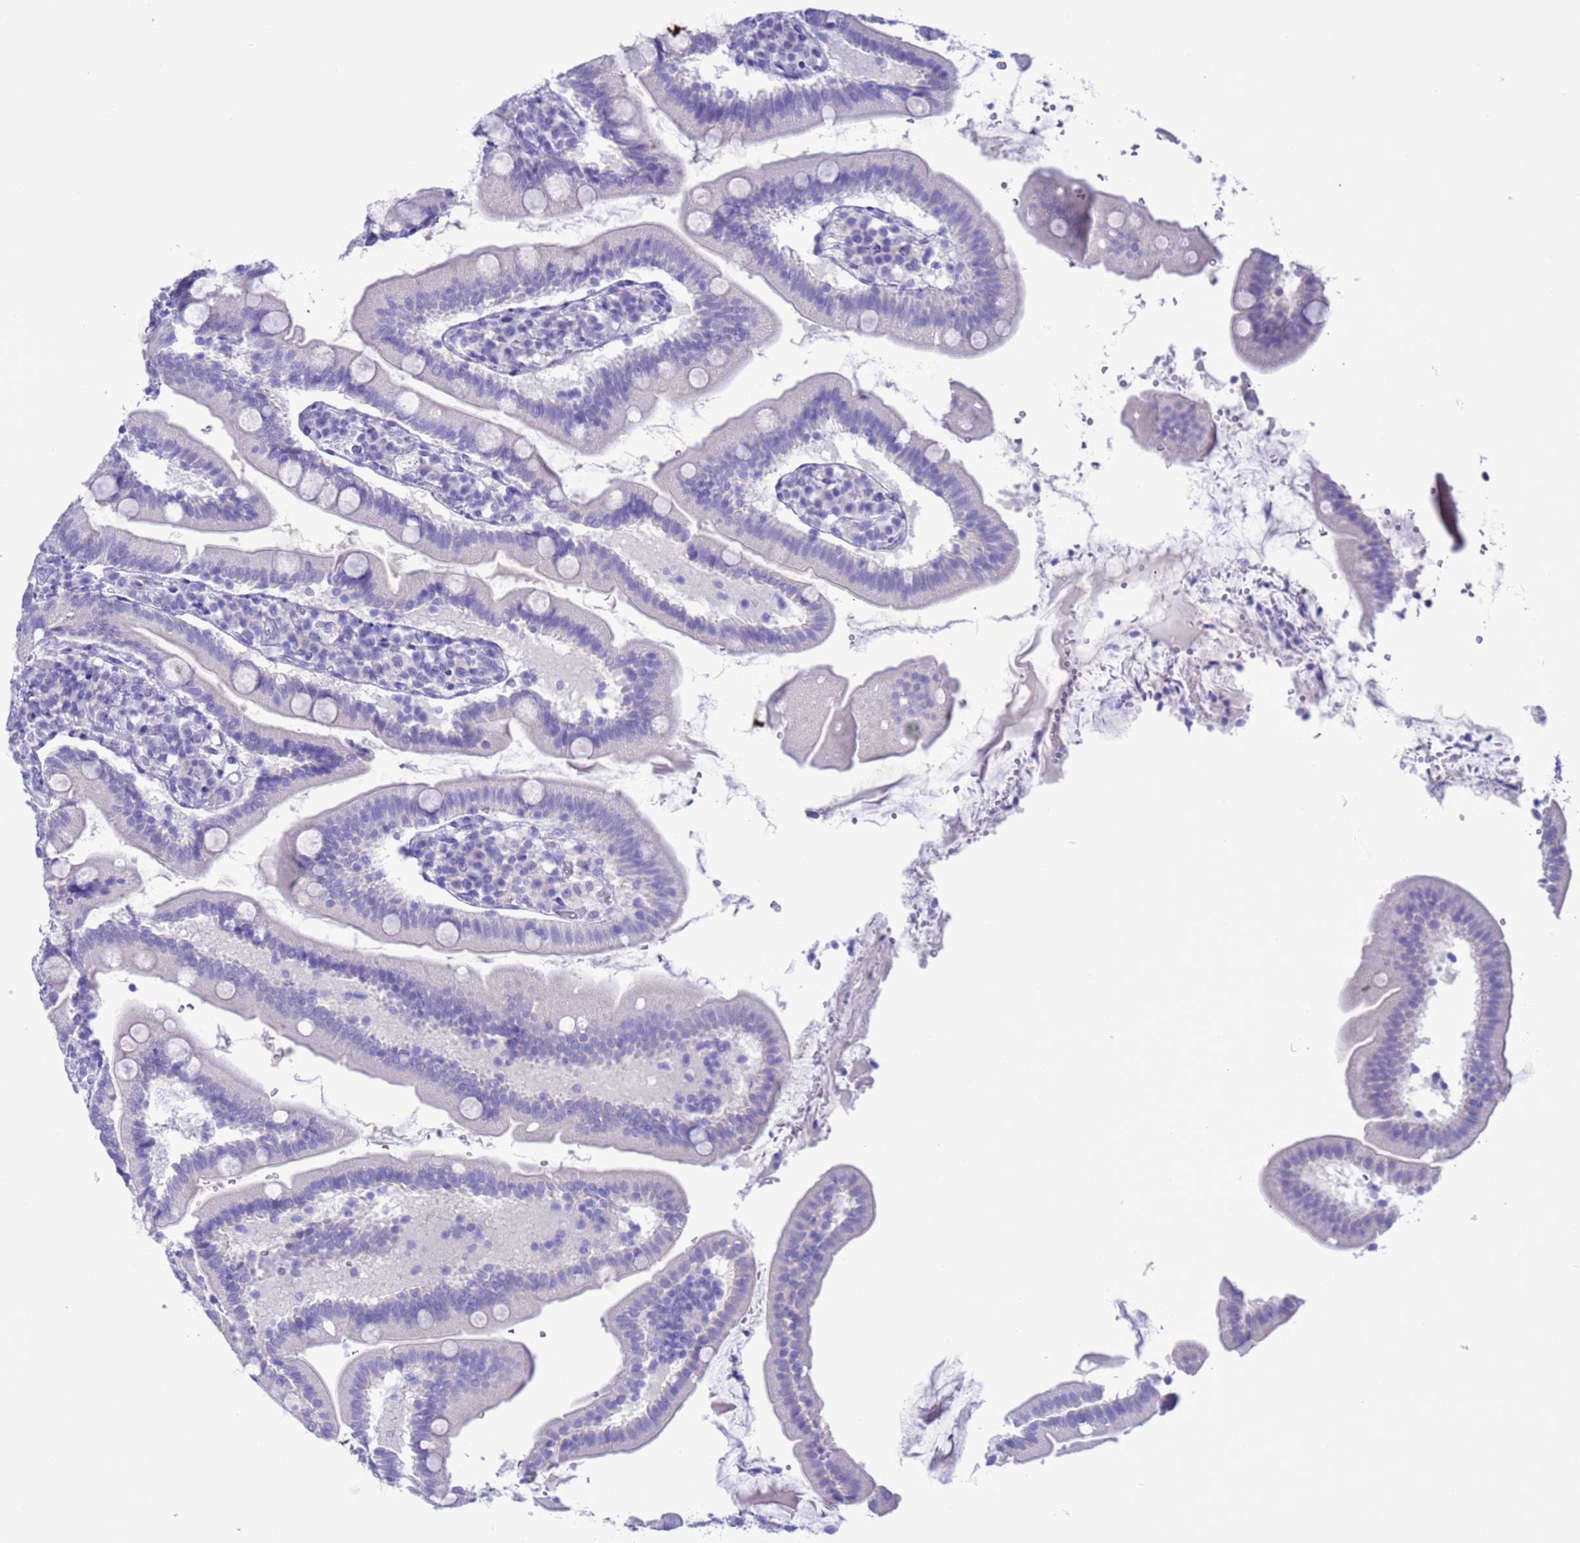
{"staining": {"intensity": "negative", "quantity": "none", "location": "none"}, "tissue": "duodenum", "cell_type": "Glandular cells", "image_type": "normal", "snomed": [{"axis": "morphology", "description": "Normal tissue, NOS"}, {"axis": "topography", "description": "Duodenum"}], "caption": "Human duodenum stained for a protein using immunohistochemistry demonstrates no staining in glandular cells.", "gene": "GSTM1", "patient": {"sex": "female", "age": 67}}